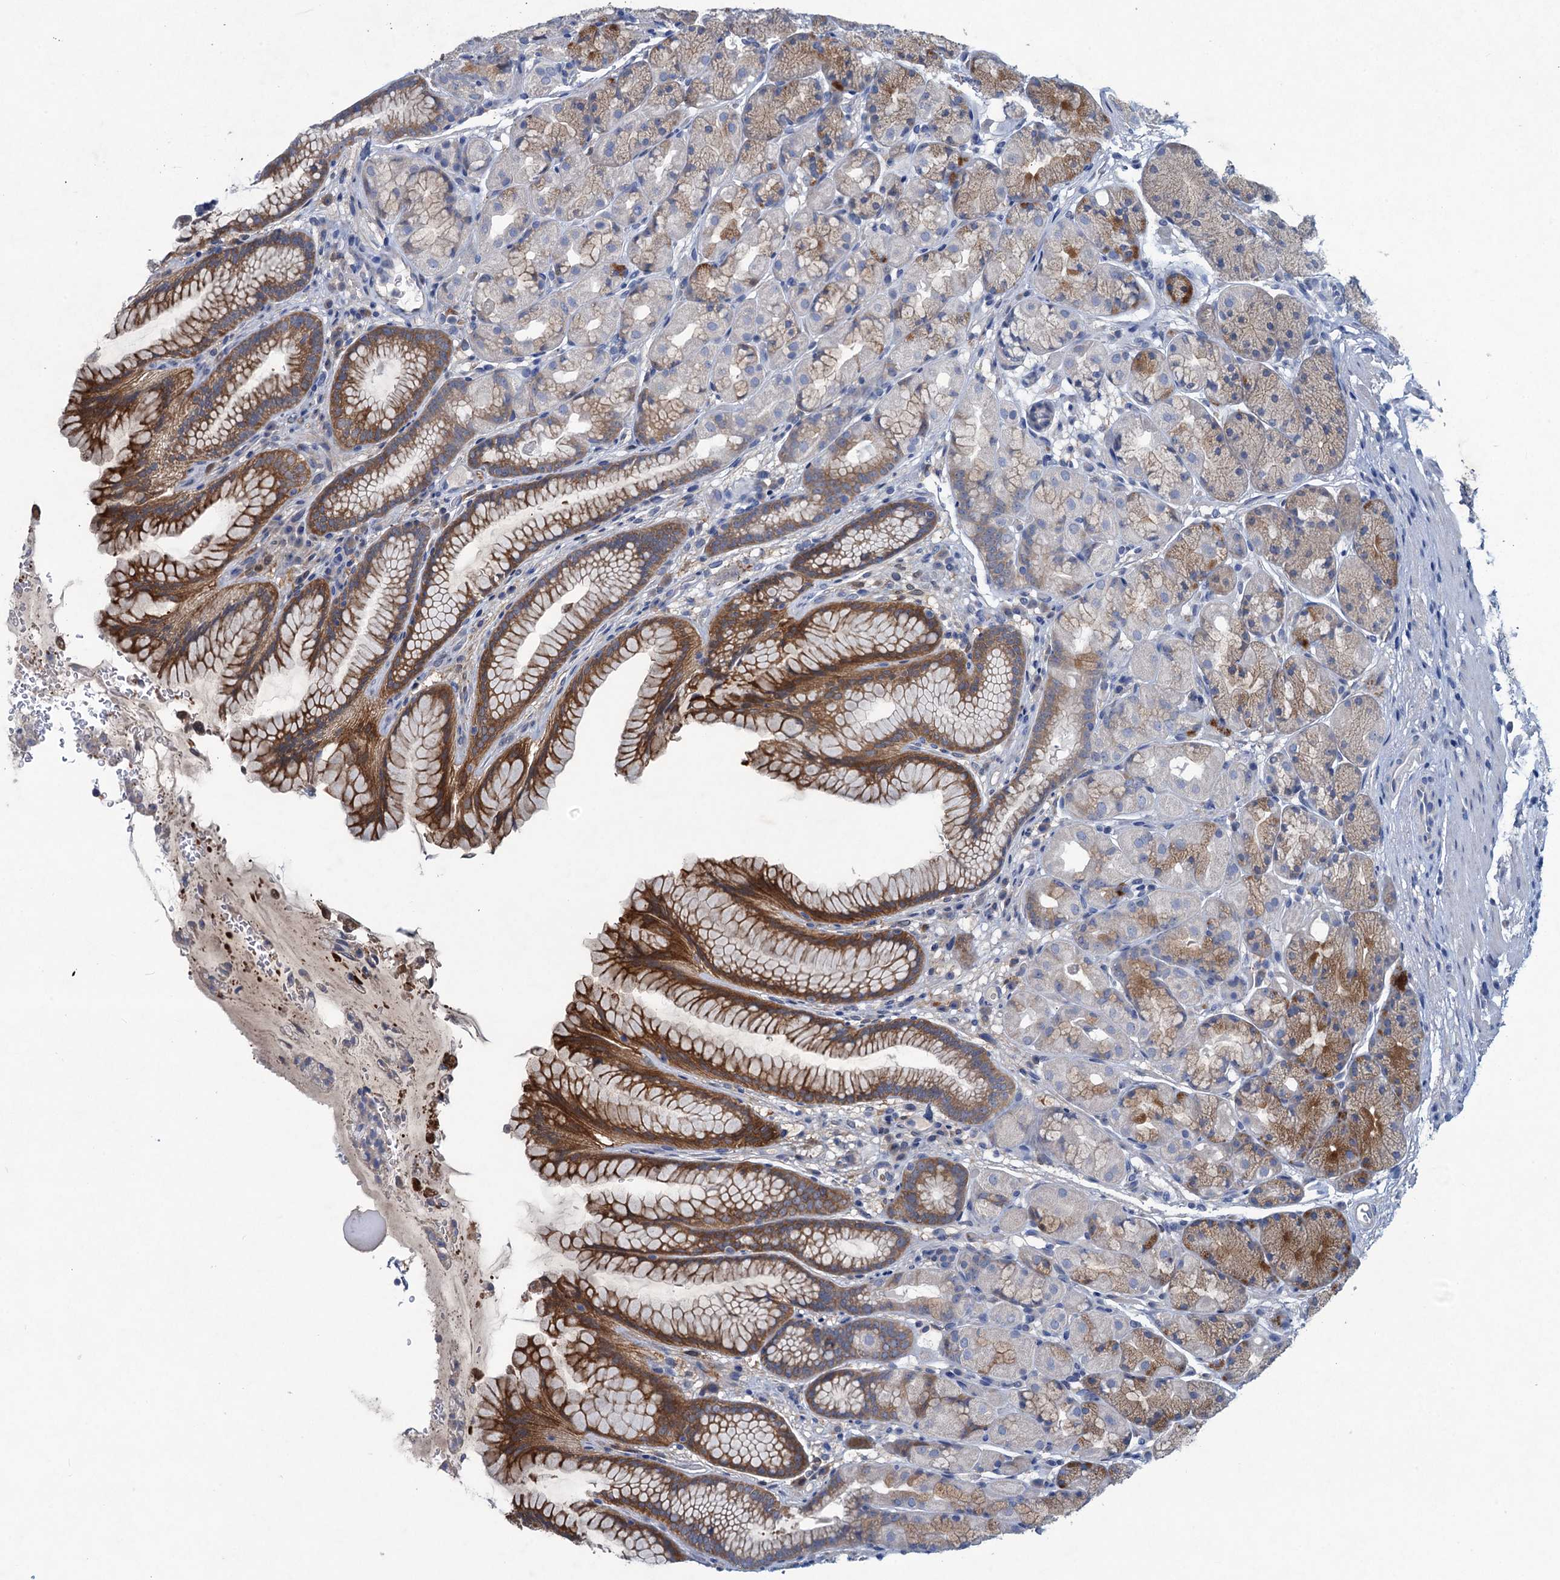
{"staining": {"intensity": "strong", "quantity": "<25%", "location": "cytoplasmic/membranous"}, "tissue": "stomach", "cell_type": "Glandular cells", "image_type": "normal", "snomed": [{"axis": "morphology", "description": "Normal tissue, NOS"}, {"axis": "topography", "description": "Stomach"}], "caption": "Strong cytoplasmic/membranous protein staining is identified in about <25% of glandular cells in stomach. (Stains: DAB in brown, nuclei in blue, Microscopy: brightfield microscopy at high magnification).", "gene": "RTKN2", "patient": {"sex": "male", "age": 63}}